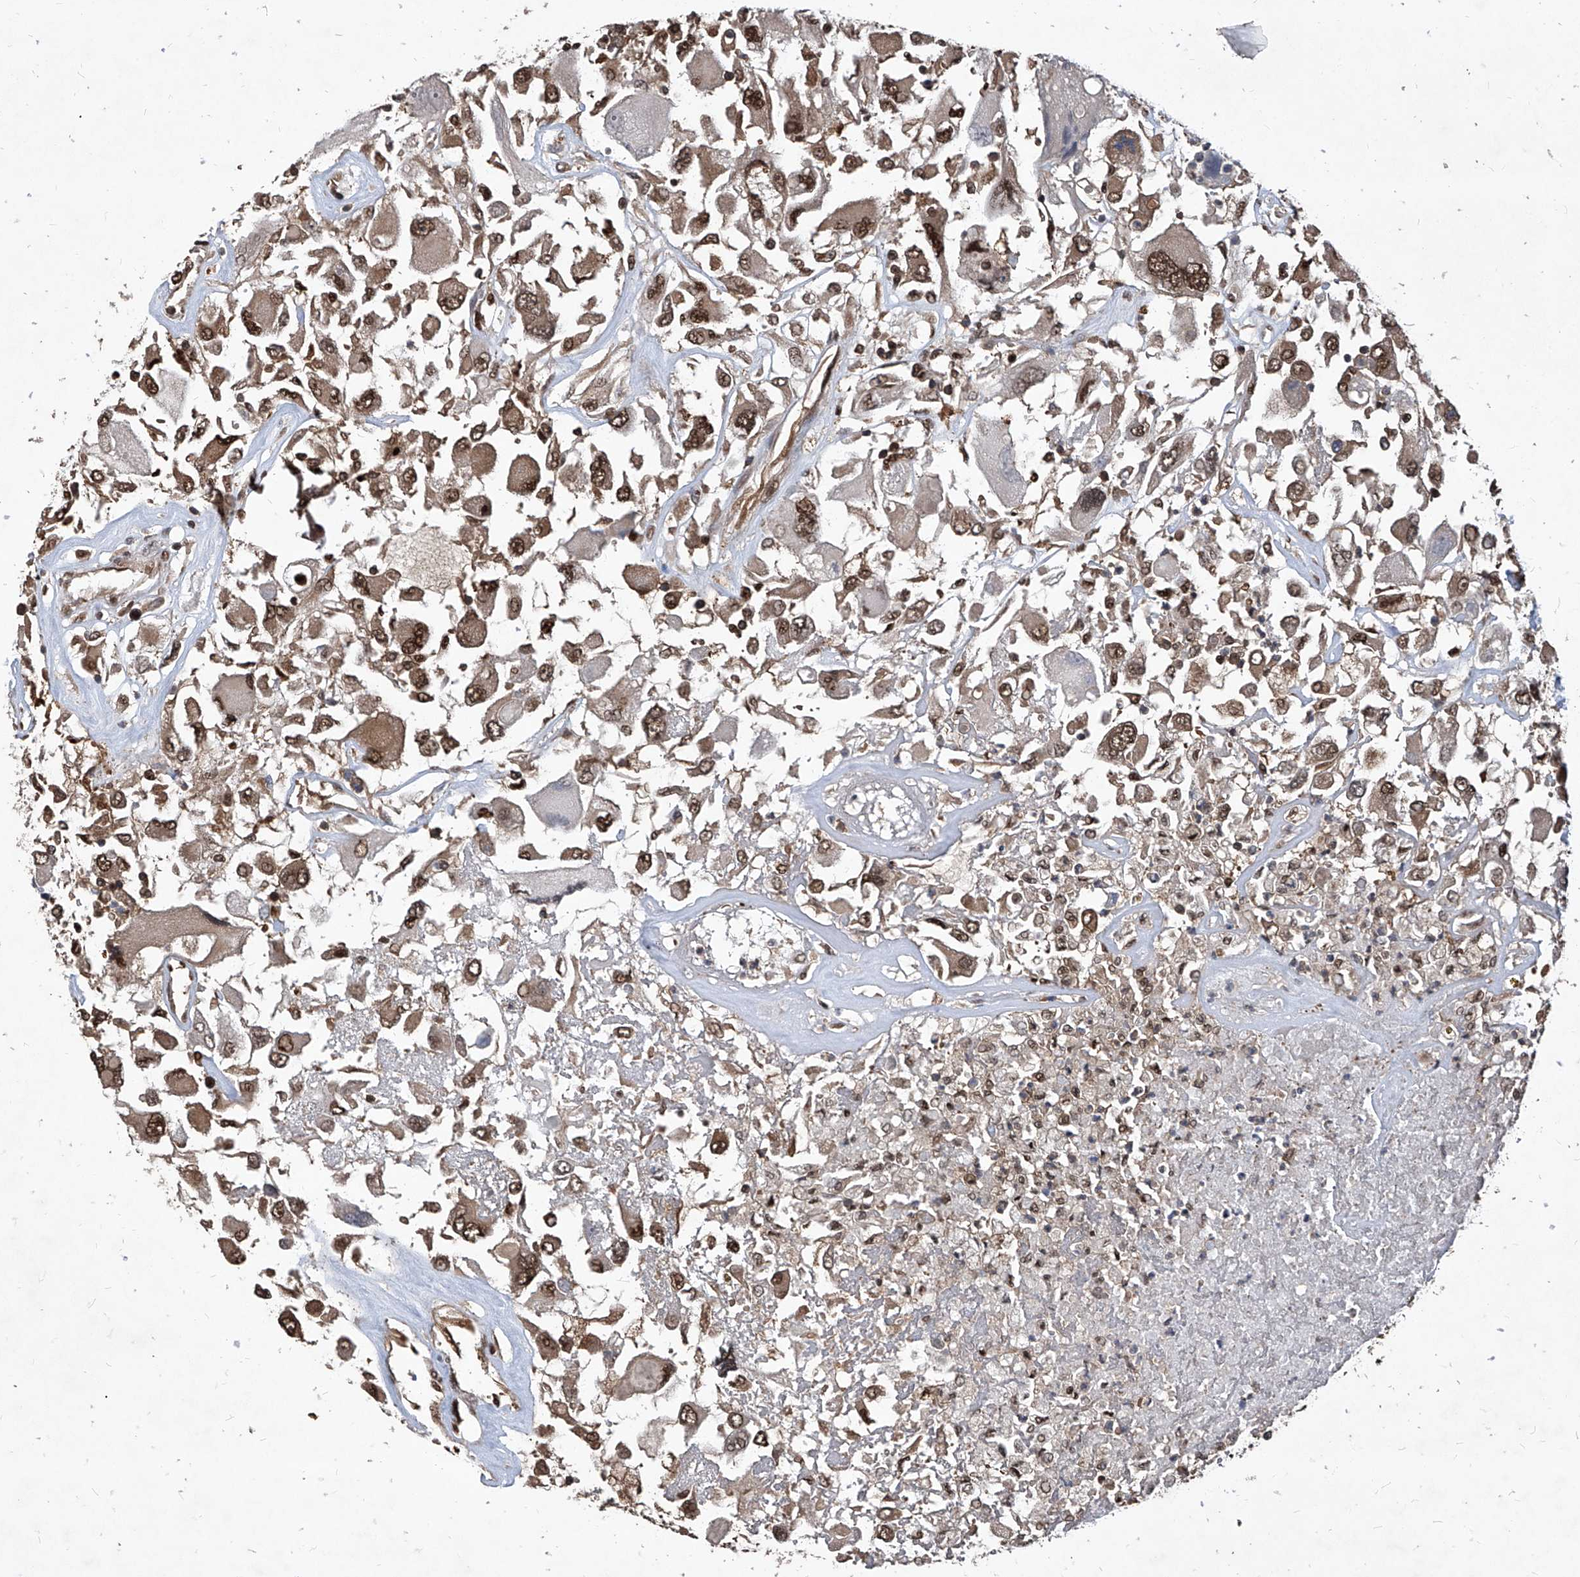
{"staining": {"intensity": "moderate", "quantity": ">75%", "location": "cytoplasmic/membranous,nuclear"}, "tissue": "renal cancer", "cell_type": "Tumor cells", "image_type": "cancer", "snomed": [{"axis": "morphology", "description": "Adenocarcinoma, NOS"}, {"axis": "topography", "description": "Kidney"}], "caption": "DAB immunohistochemical staining of renal cancer displays moderate cytoplasmic/membranous and nuclear protein staining in approximately >75% of tumor cells.", "gene": "PSMB1", "patient": {"sex": "female", "age": 52}}